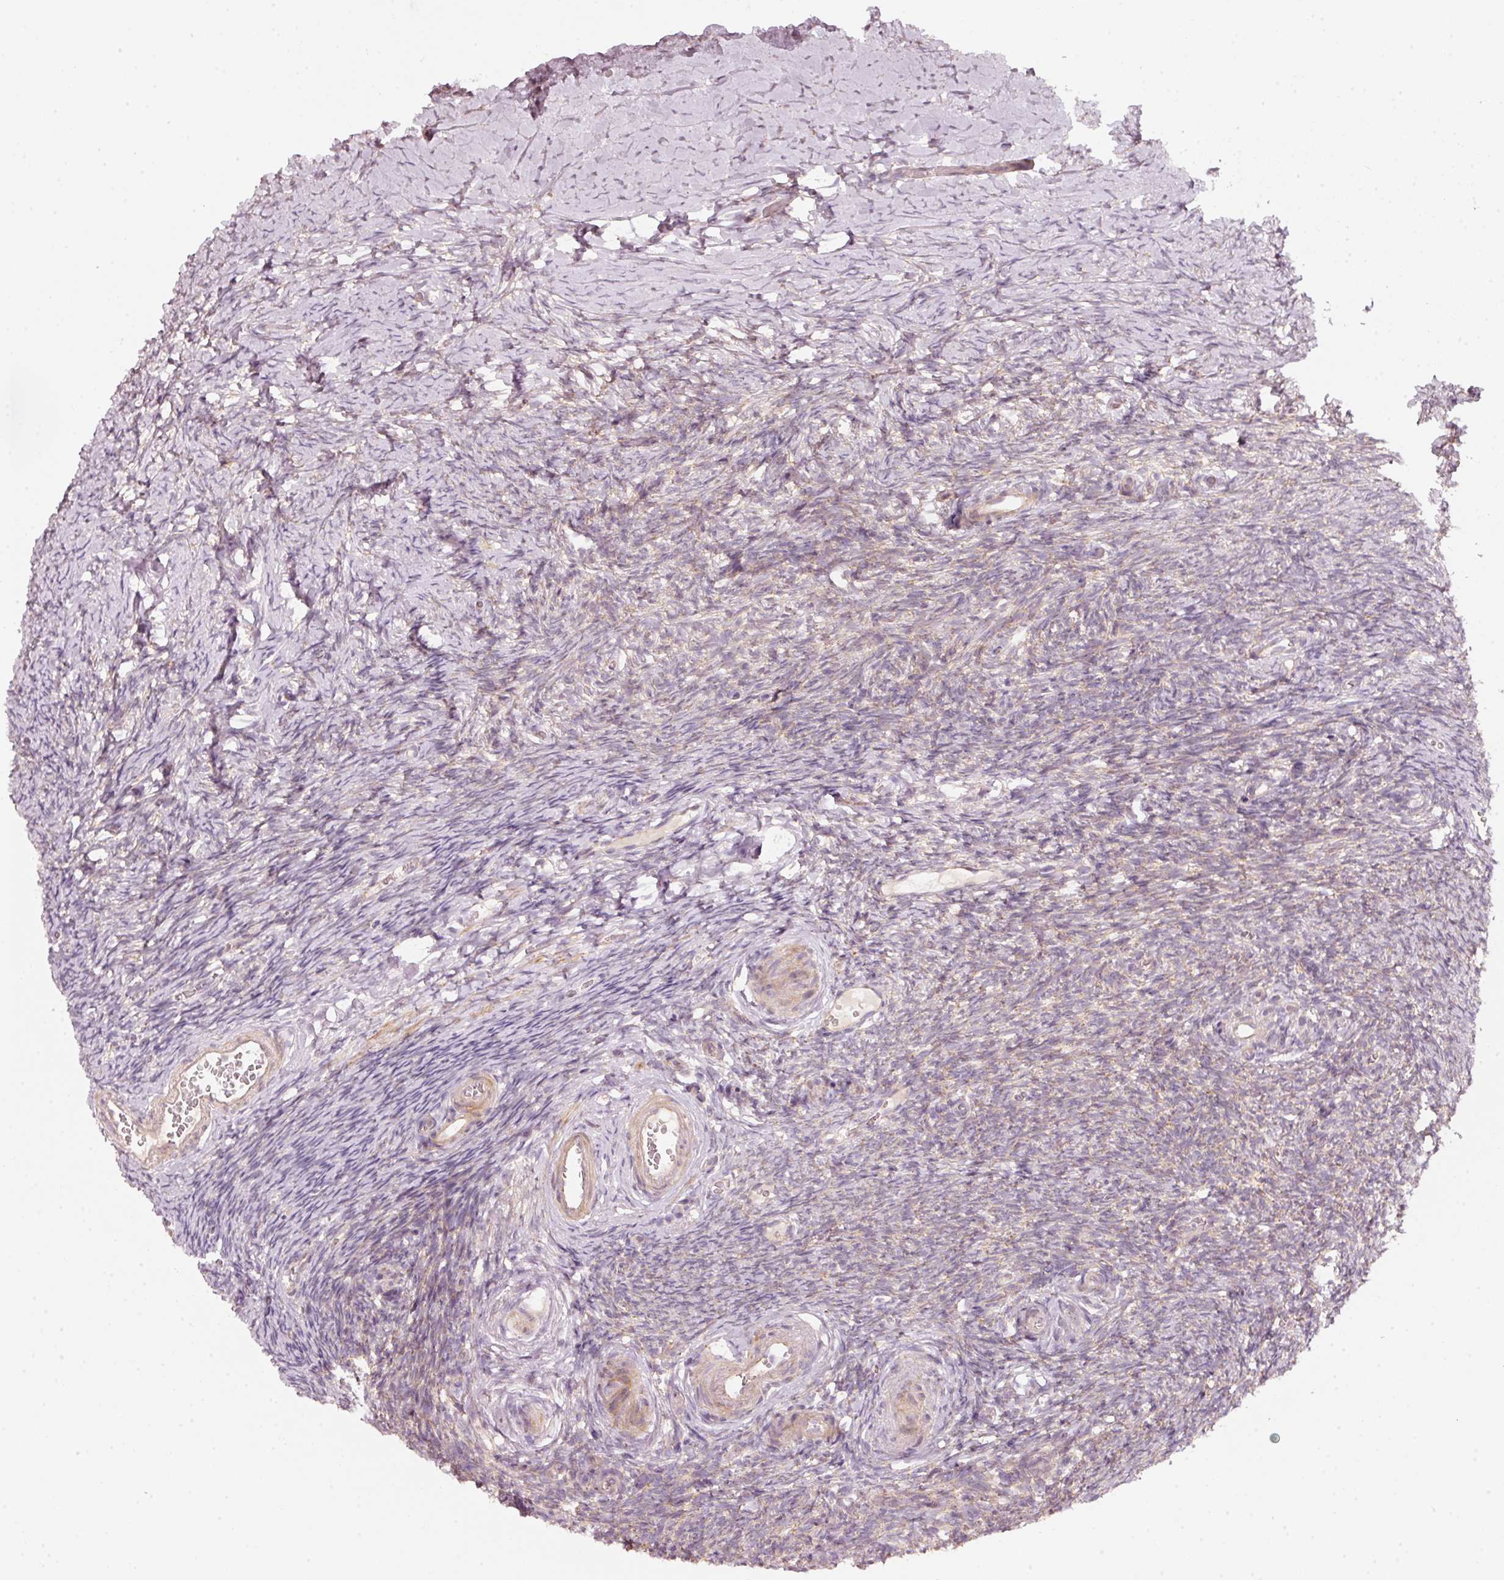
{"staining": {"intensity": "moderate", "quantity": "25%-75%", "location": "cytoplasmic/membranous"}, "tissue": "ovary", "cell_type": "Follicle cells", "image_type": "normal", "snomed": [{"axis": "morphology", "description": "Normal tissue, NOS"}, {"axis": "topography", "description": "Ovary"}], "caption": "An immunohistochemistry micrograph of normal tissue is shown. Protein staining in brown shows moderate cytoplasmic/membranous positivity in ovary within follicle cells.", "gene": "ARHGAP22", "patient": {"sex": "female", "age": 39}}